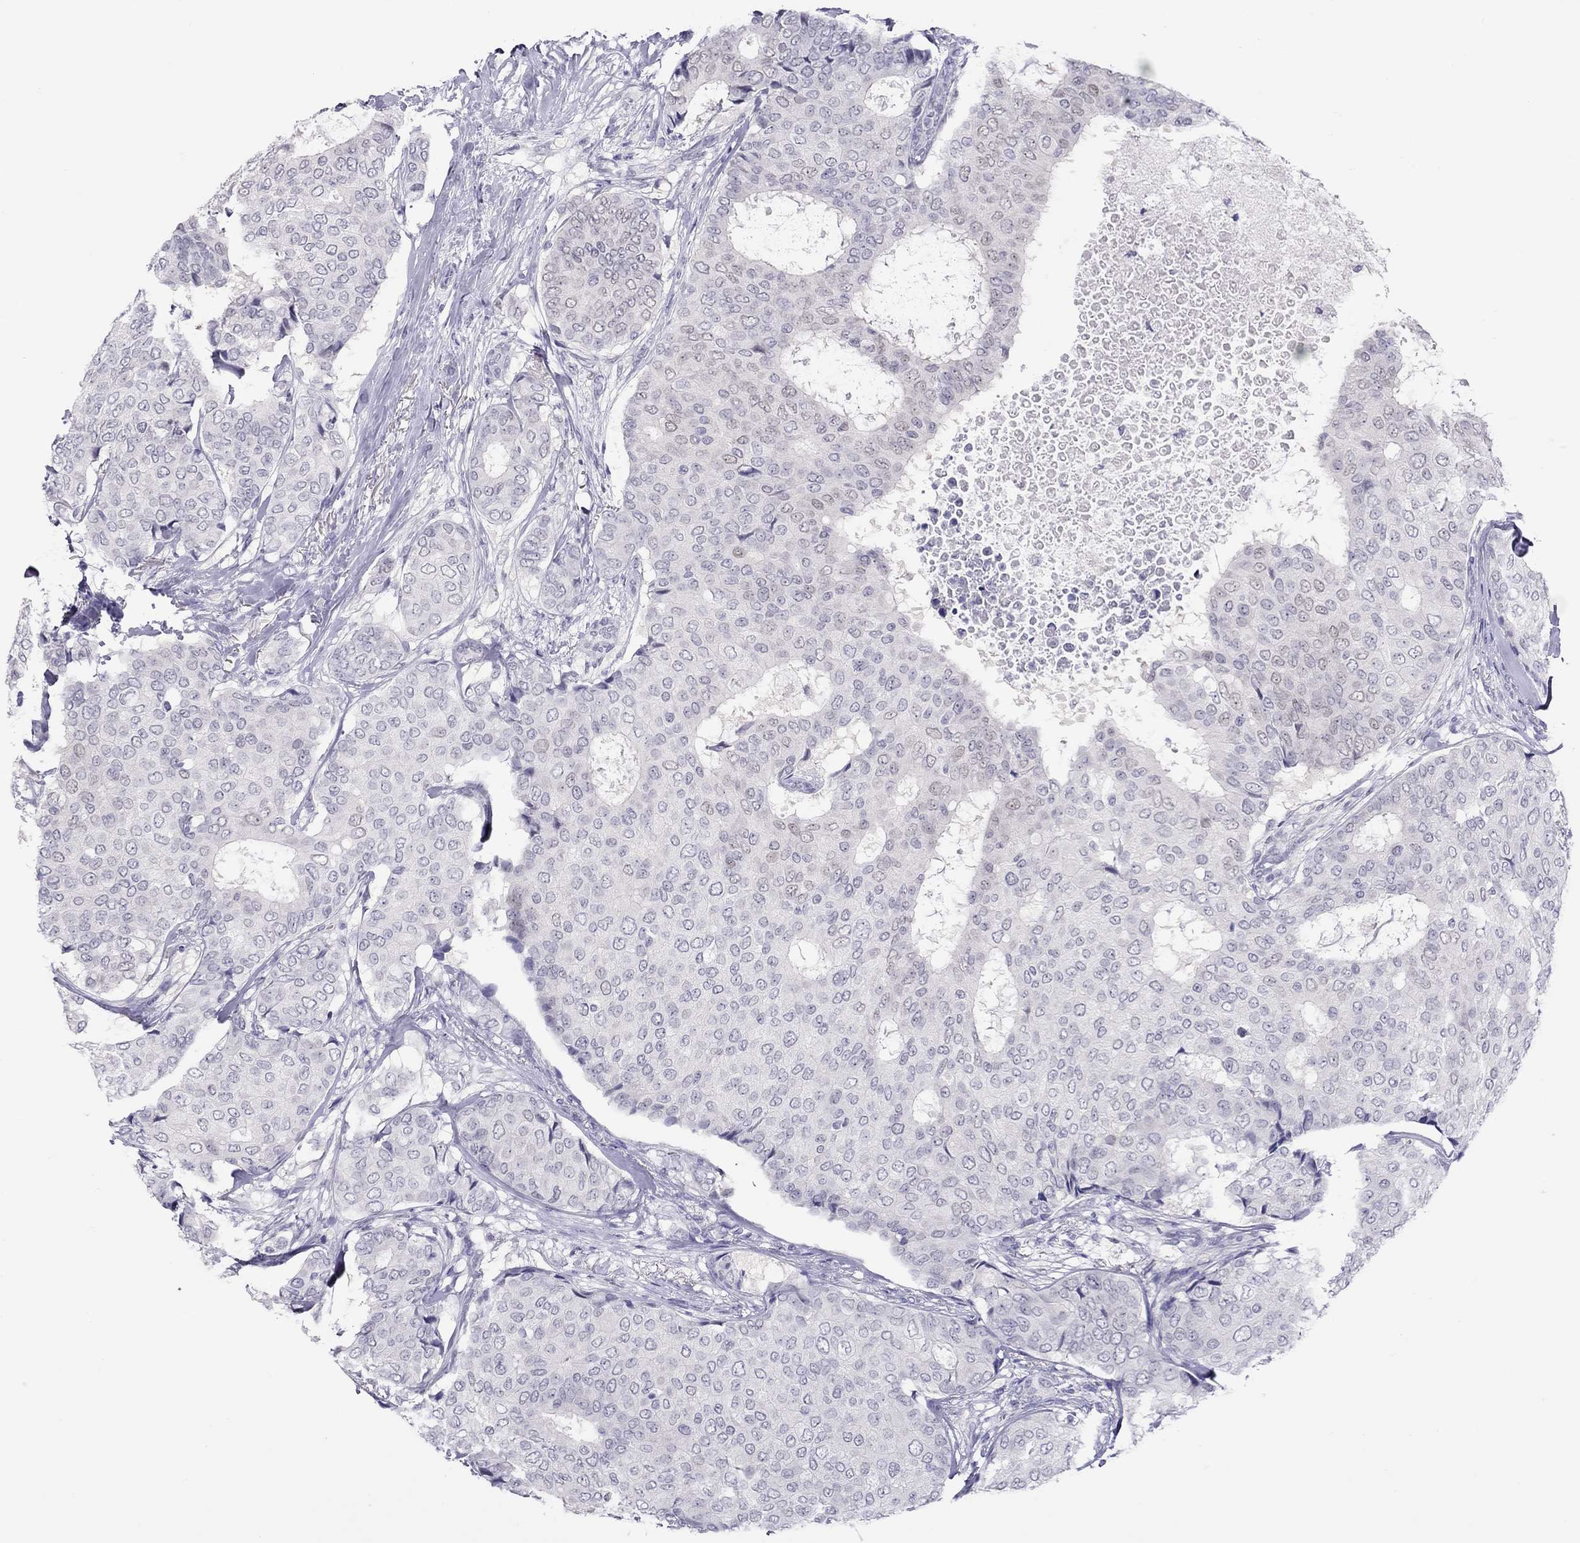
{"staining": {"intensity": "negative", "quantity": "none", "location": "none"}, "tissue": "breast cancer", "cell_type": "Tumor cells", "image_type": "cancer", "snomed": [{"axis": "morphology", "description": "Duct carcinoma"}, {"axis": "topography", "description": "Breast"}], "caption": "Immunohistochemistry (IHC) micrograph of neoplastic tissue: human breast cancer (intraductal carcinoma) stained with DAB (3,3'-diaminobenzidine) exhibits no significant protein expression in tumor cells.", "gene": "CHRNB3", "patient": {"sex": "female", "age": 75}}